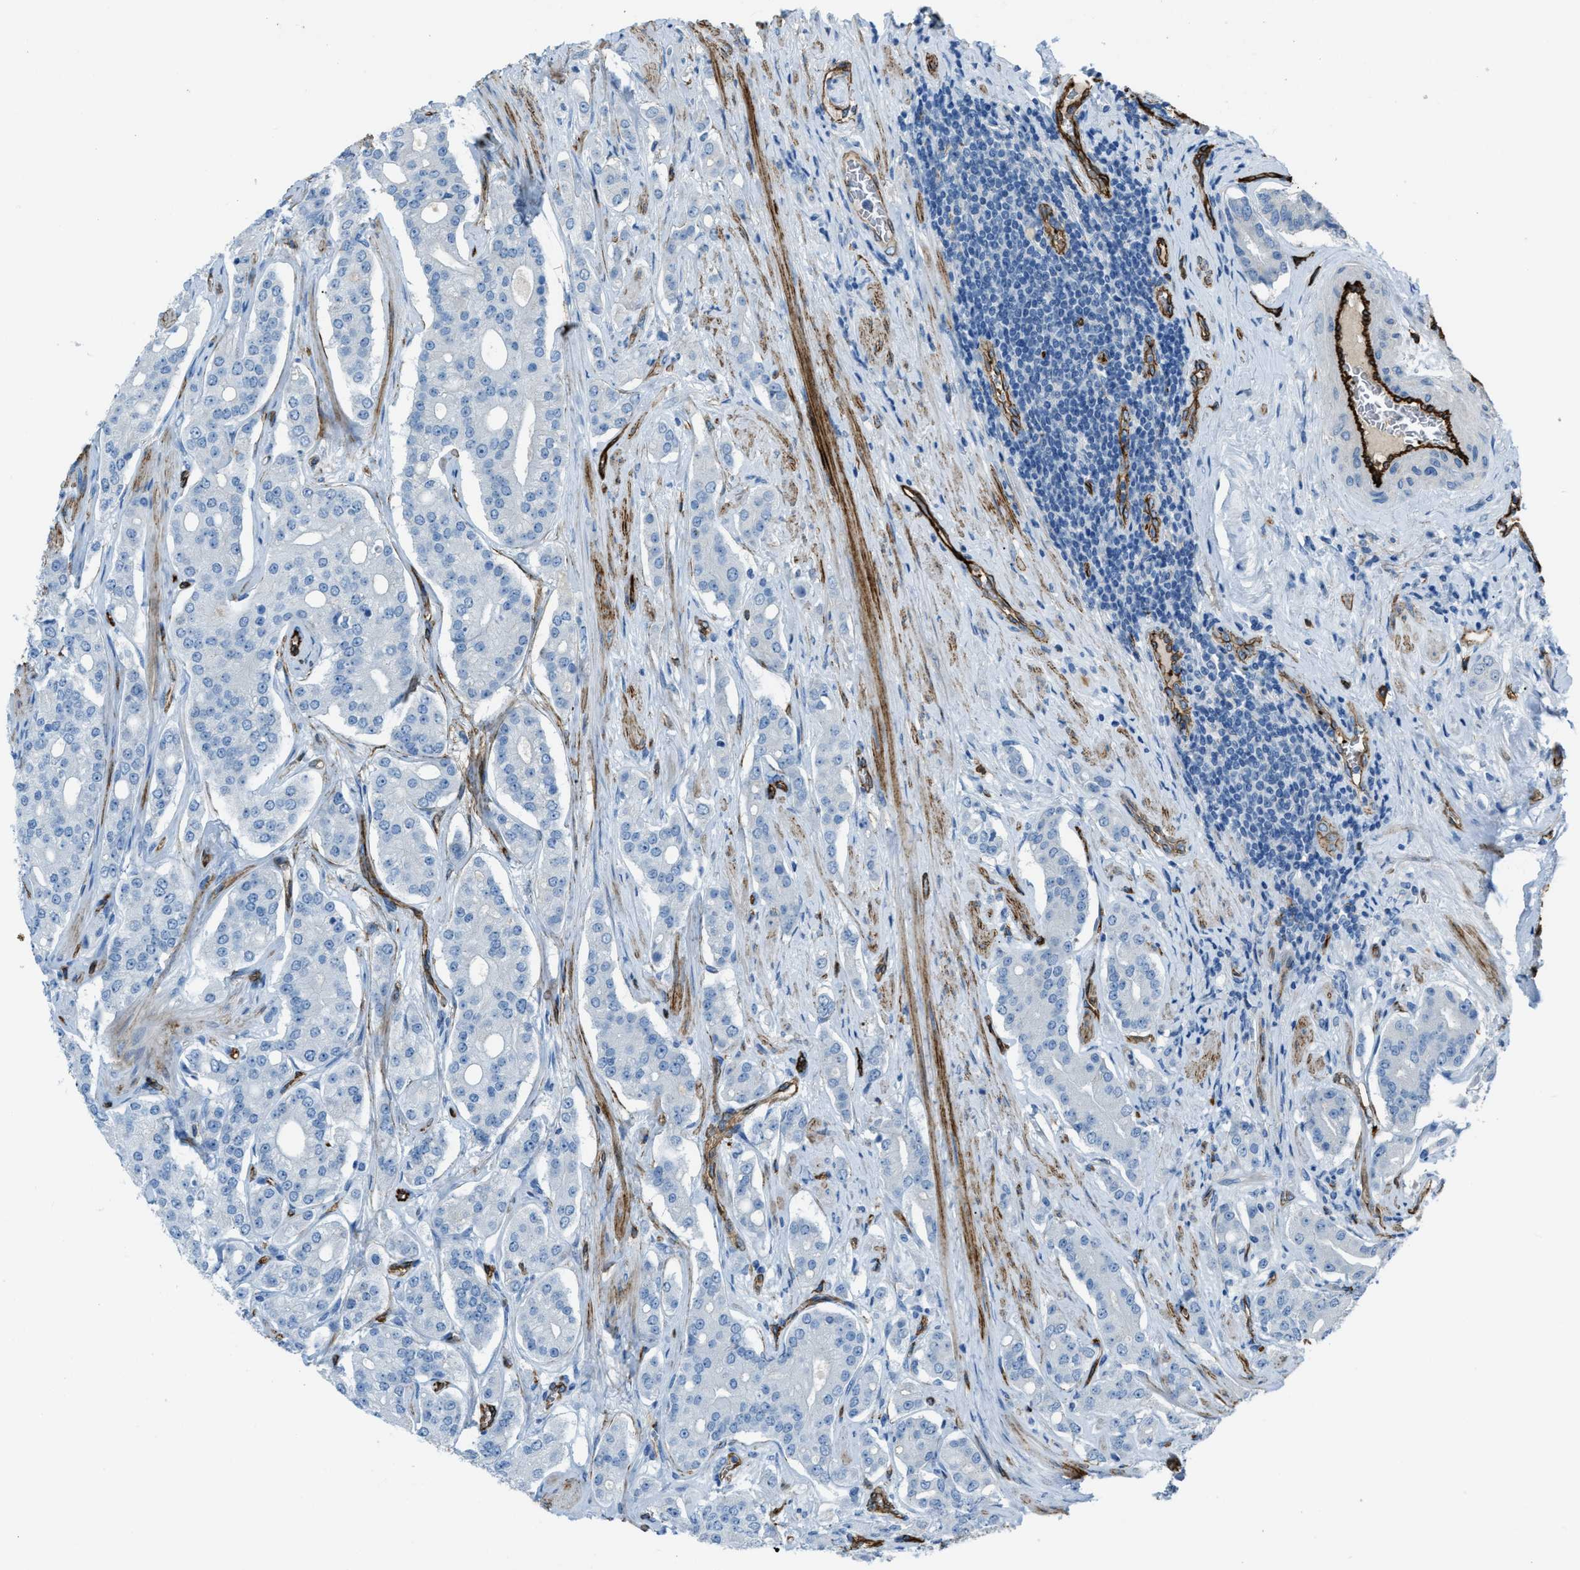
{"staining": {"intensity": "negative", "quantity": "none", "location": "none"}, "tissue": "prostate cancer", "cell_type": "Tumor cells", "image_type": "cancer", "snomed": [{"axis": "morphology", "description": "Adenocarcinoma, High grade"}, {"axis": "topography", "description": "Prostate"}], "caption": "Prostate cancer was stained to show a protein in brown. There is no significant expression in tumor cells.", "gene": "SLC22A15", "patient": {"sex": "male", "age": 71}}